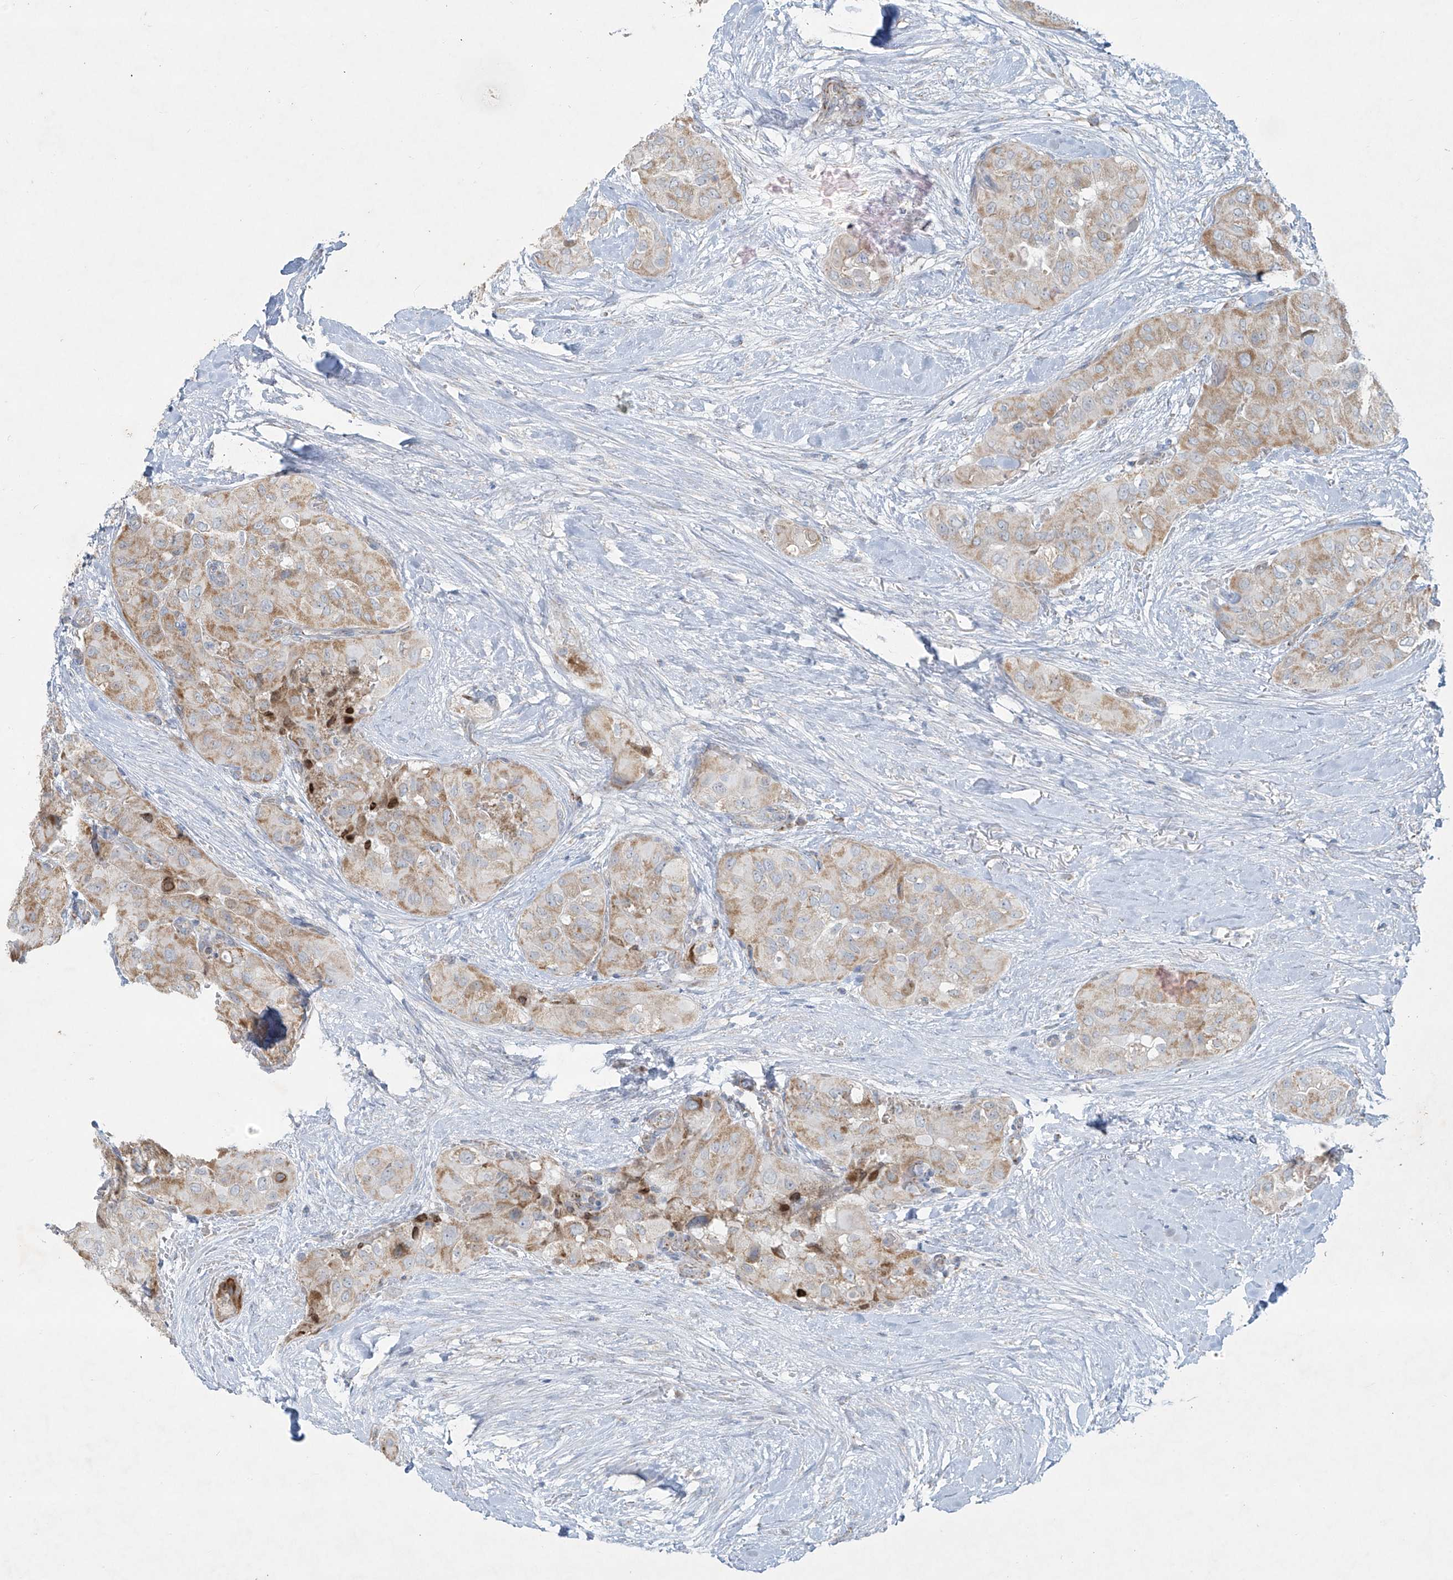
{"staining": {"intensity": "moderate", "quantity": ">75%", "location": "cytoplasmic/membranous"}, "tissue": "thyroid cancer", "cell_type": "Tumor cells", "image_type": "cancer", "snomed": [{"axis": "morphology", "description": "Papillary adenocarcinoma, NOS"}, {"axis": "topography", "description": "Thyroid gland"}], "caption": "Tumor cells display medium levels of moderate cytoplasmic/membranous positivity in approximately >75% of cells in human thyroid papillary adenocarcinoma.", "gene": "SMDT1", "patient": {"sex": "female", "age": 59}}